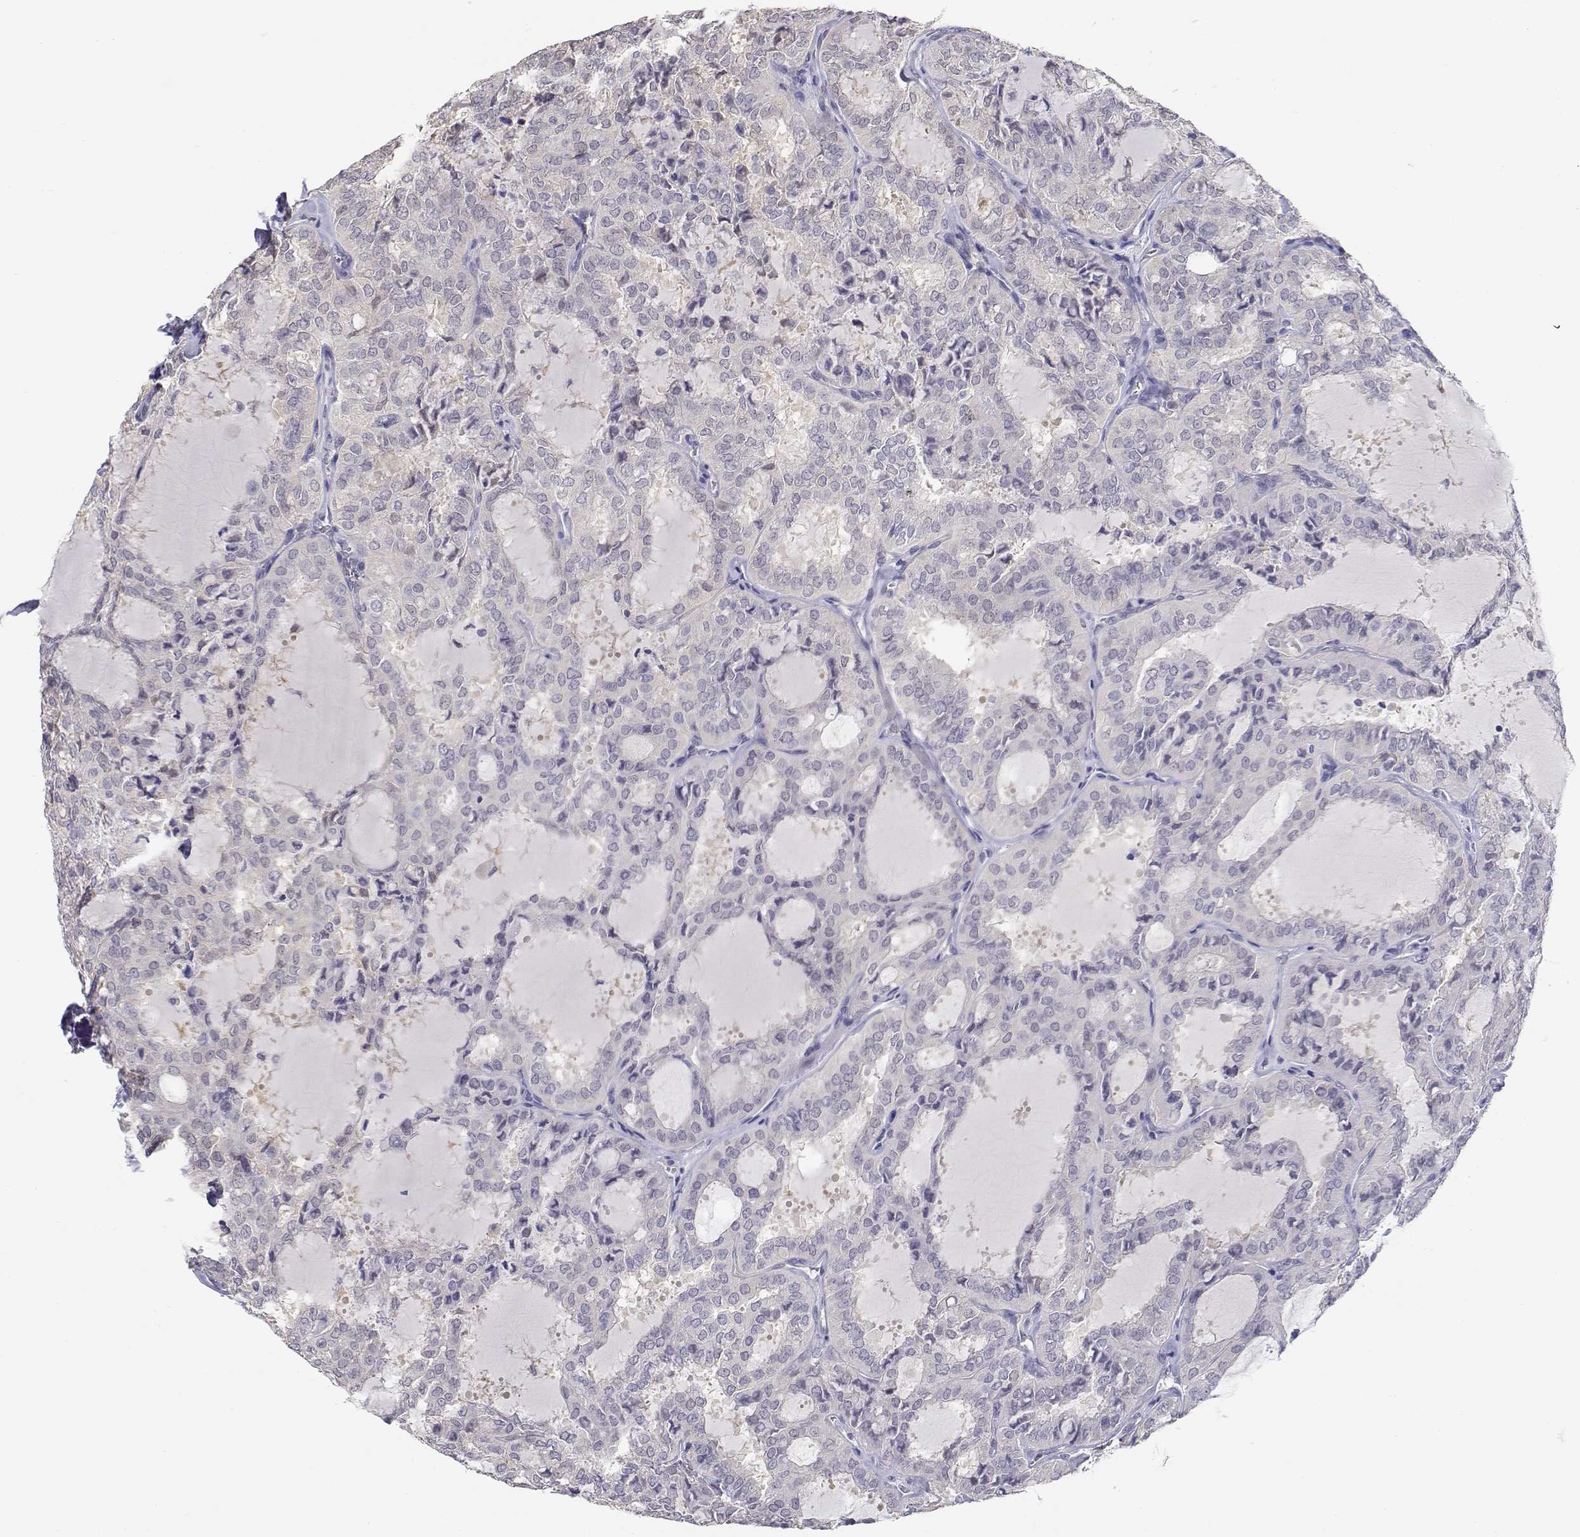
{"staining": {"intensity": "weak", "quantity": "<25%", "location": "cytoplasmic/membranous"}, "tissue": "thyroid cancer", "cell_type": "Tumor cells", "image_type": "cancer", "snomed": [{"axis": "morphology", "description": "Follicular adenoma carcinoma, NOS"}, {"axis": "topography", "description": "Thyroid gland"}], "caption": "An immunohistochemistry (IHC) micrograph of thyroid follicular adenoma carcinoma is shown. There is no staining in tumor cells of thyroid follicular adenoma carcinoma.", "gene": "ADA", "patient": {"sex": "male", "age": 75}}